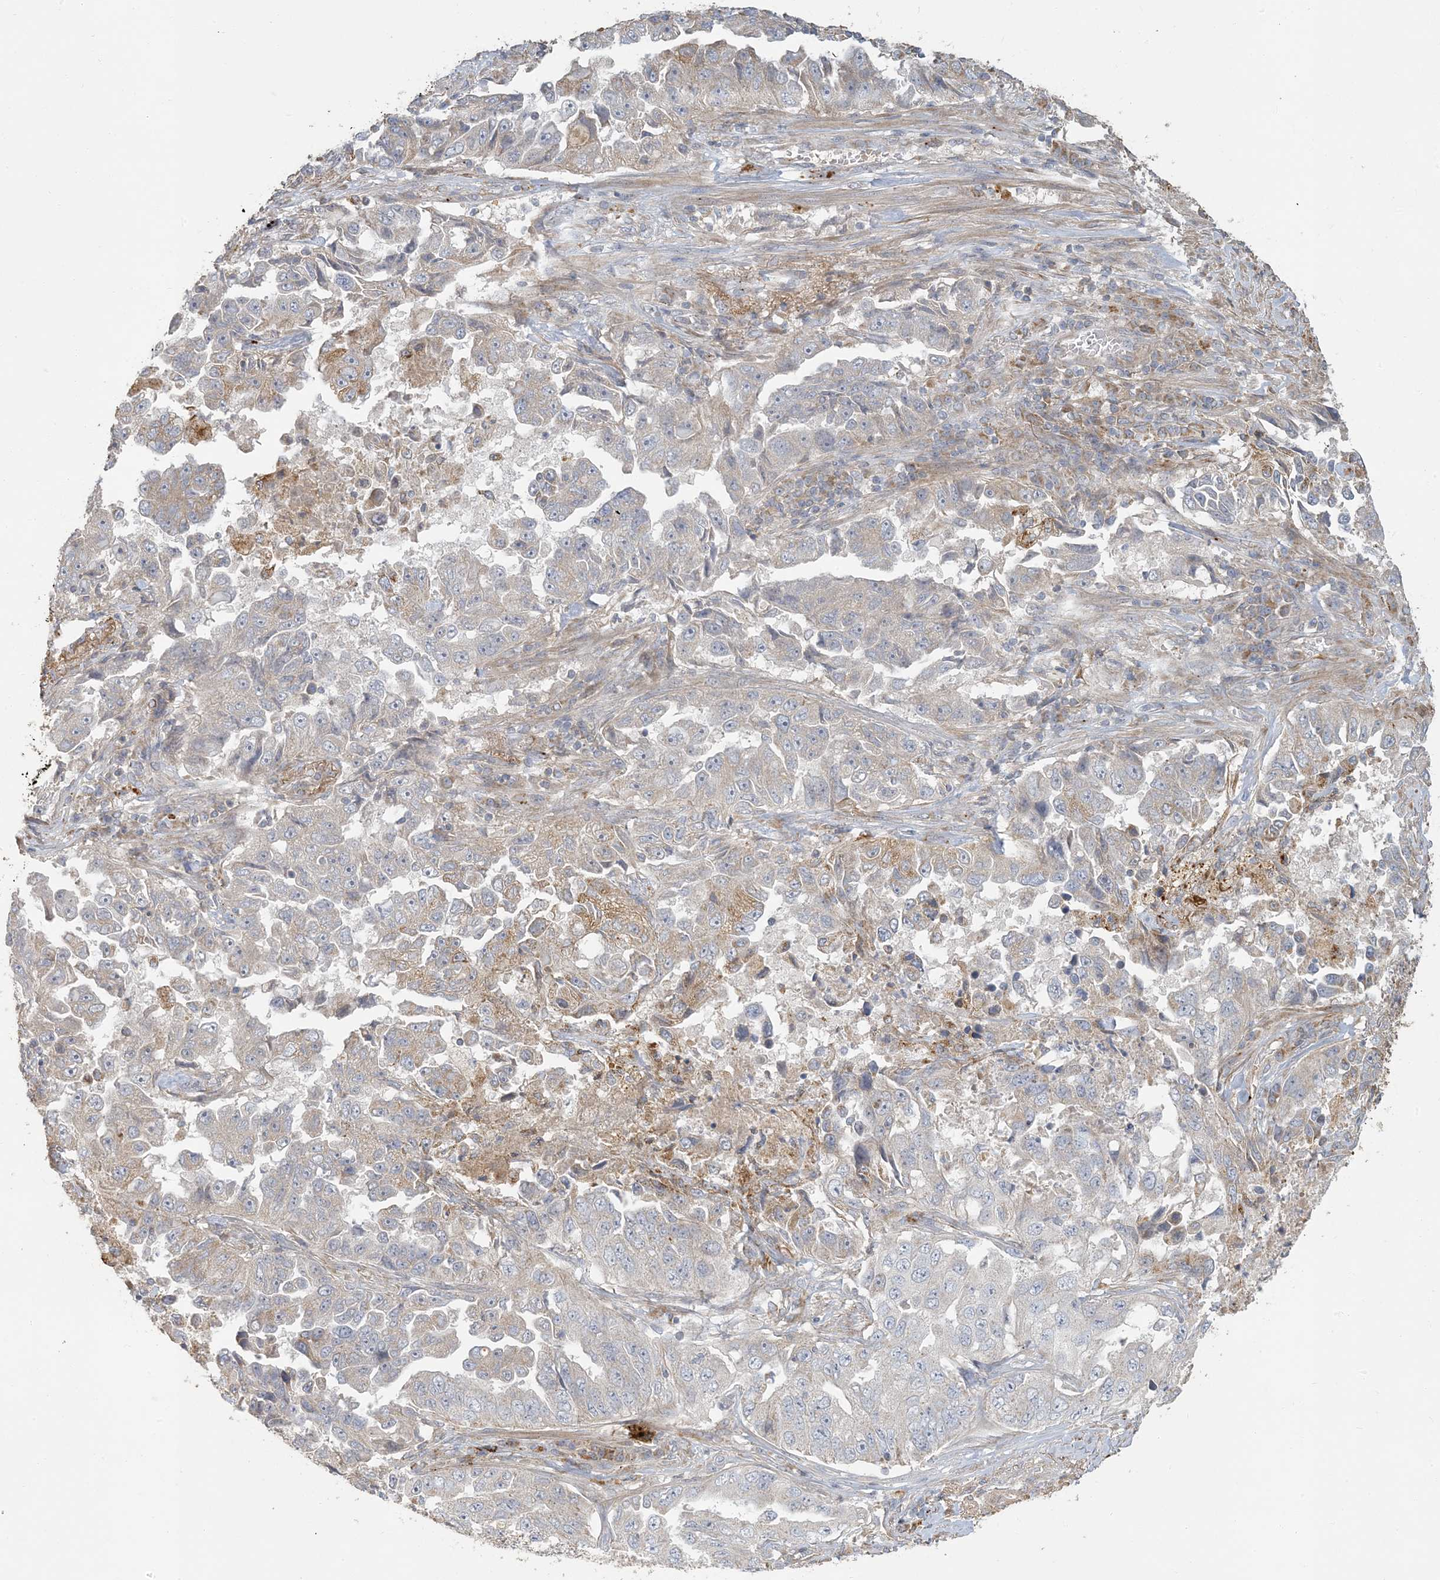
{"staining": {"intensity": "weak", "quantity": "<25%", "location": "cytoplasmic/membranous"}, "tissue": "lung cancer", "cell_type": "Tumor cells", "image_type": "cancer", "snomed": [{"axis": "morphology", "description": "Adenocarcinoma, NOS"}, {"axis": "topography", "description": "Lung"}], "caption": "Immunohistochemistry (IHC) image of neoplastic tissue: lung cancer stained with DAB displays no significant protein positivity in tumor cells.", "gene": "LTN1", "patient": {"sex": "female", "age": 51}}